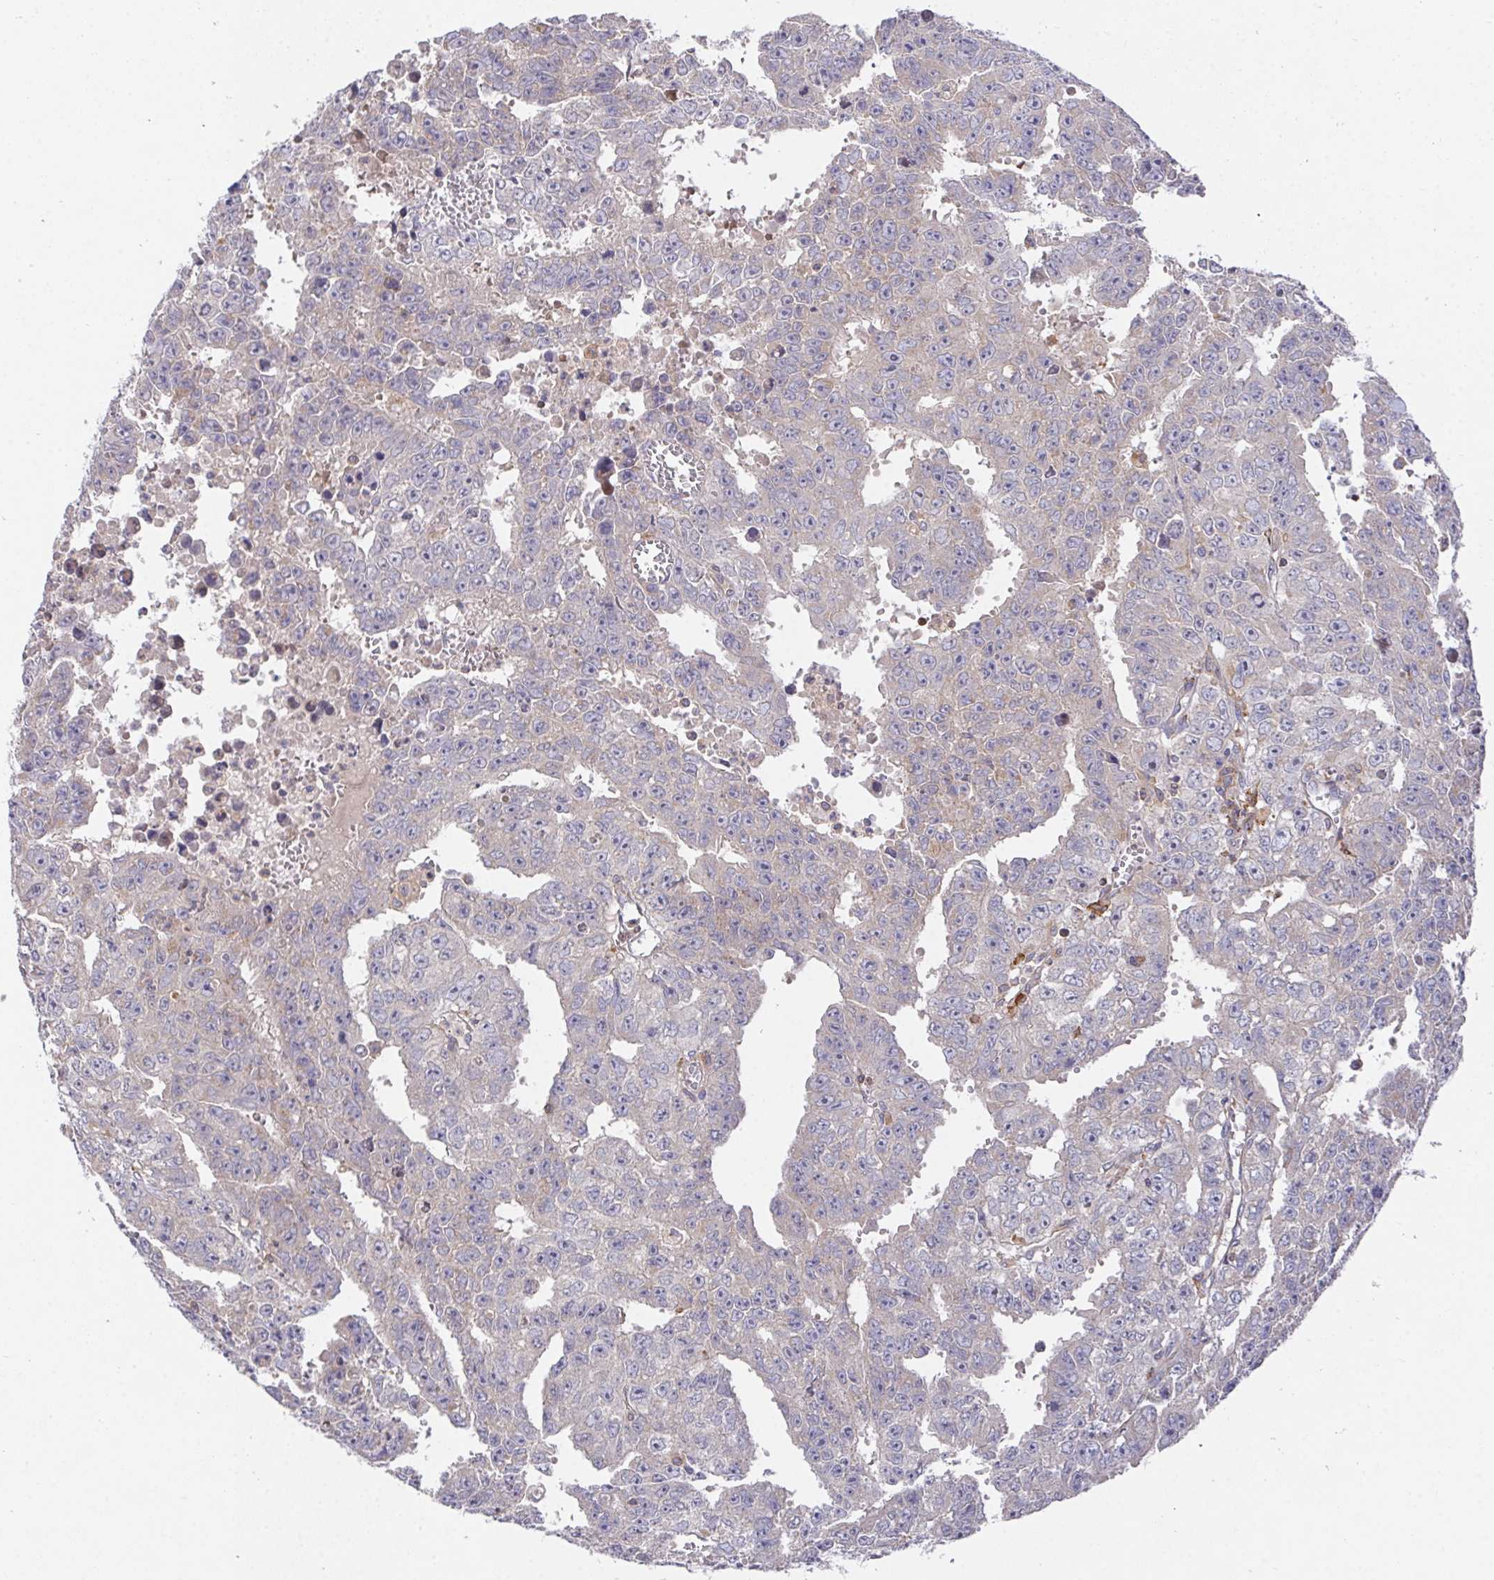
{"staining": {"intensity": "negative", "quantity": "none", "location": "none"}, "tissue": "testis cancer", "cell_type": "Tumor cells", "image_type": "cancer", "snomed": [{"axis": "morphology", "description": "Carcinoma, Embryonal, NOS"}, {"axis": "morphology", "description": "Teratoma, malignant, NOS"}, {"axis": "topography", "description": "Testis"}], "caption": "High power microscopy image of an immunohistochemistry photomicrograph of testis cancer (embryonal carcinoma), revealing no significant staining in tumor cells.", "gene": "FAM241A", "patient": {"sex": "male", "age": 24}}